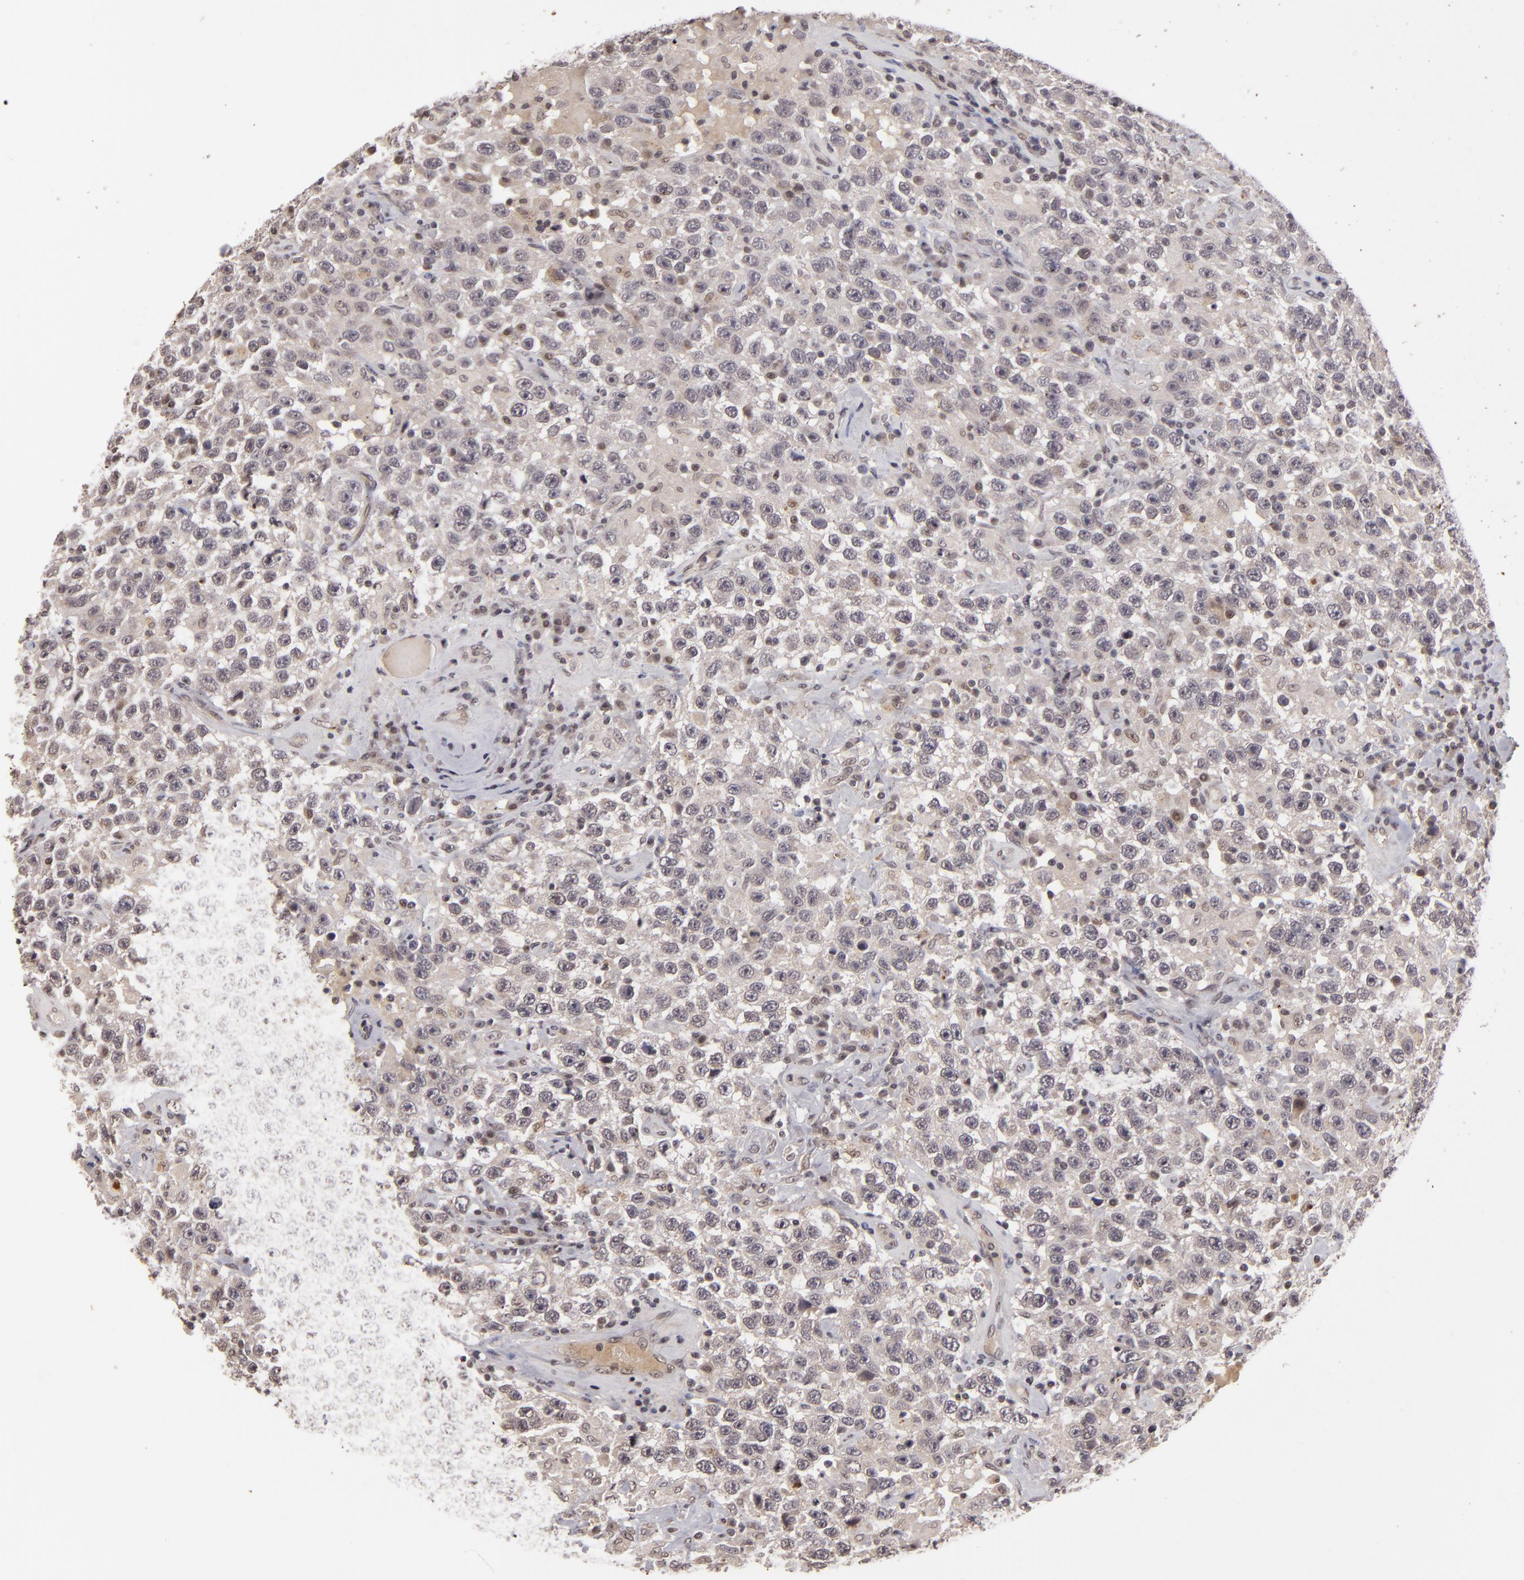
{"staining": {"intensity": "negative", "quantity": "none", "location": "none"}, "tissue": "testis cancer", "cell_type": "Tumor cells", "image_type": "cancer", "snomed": [{"axis": "morphology", "description": "Seminoma, NOS"}, {"axis": "topography", "description": "Testis"}], "caption": "DAB immunohistochemical staining of testis cancer (seminoma) displays no significant staining in tumor cells. Brightfield microscopy of immunohistochemistry (IHC) stained with DAB (3,3'-diaminobenzidine) (brown) and hematoxylin (blue), captured at high magnification.", "gene": "DFFA", "patient": {"sex": "male", "age": 41}}